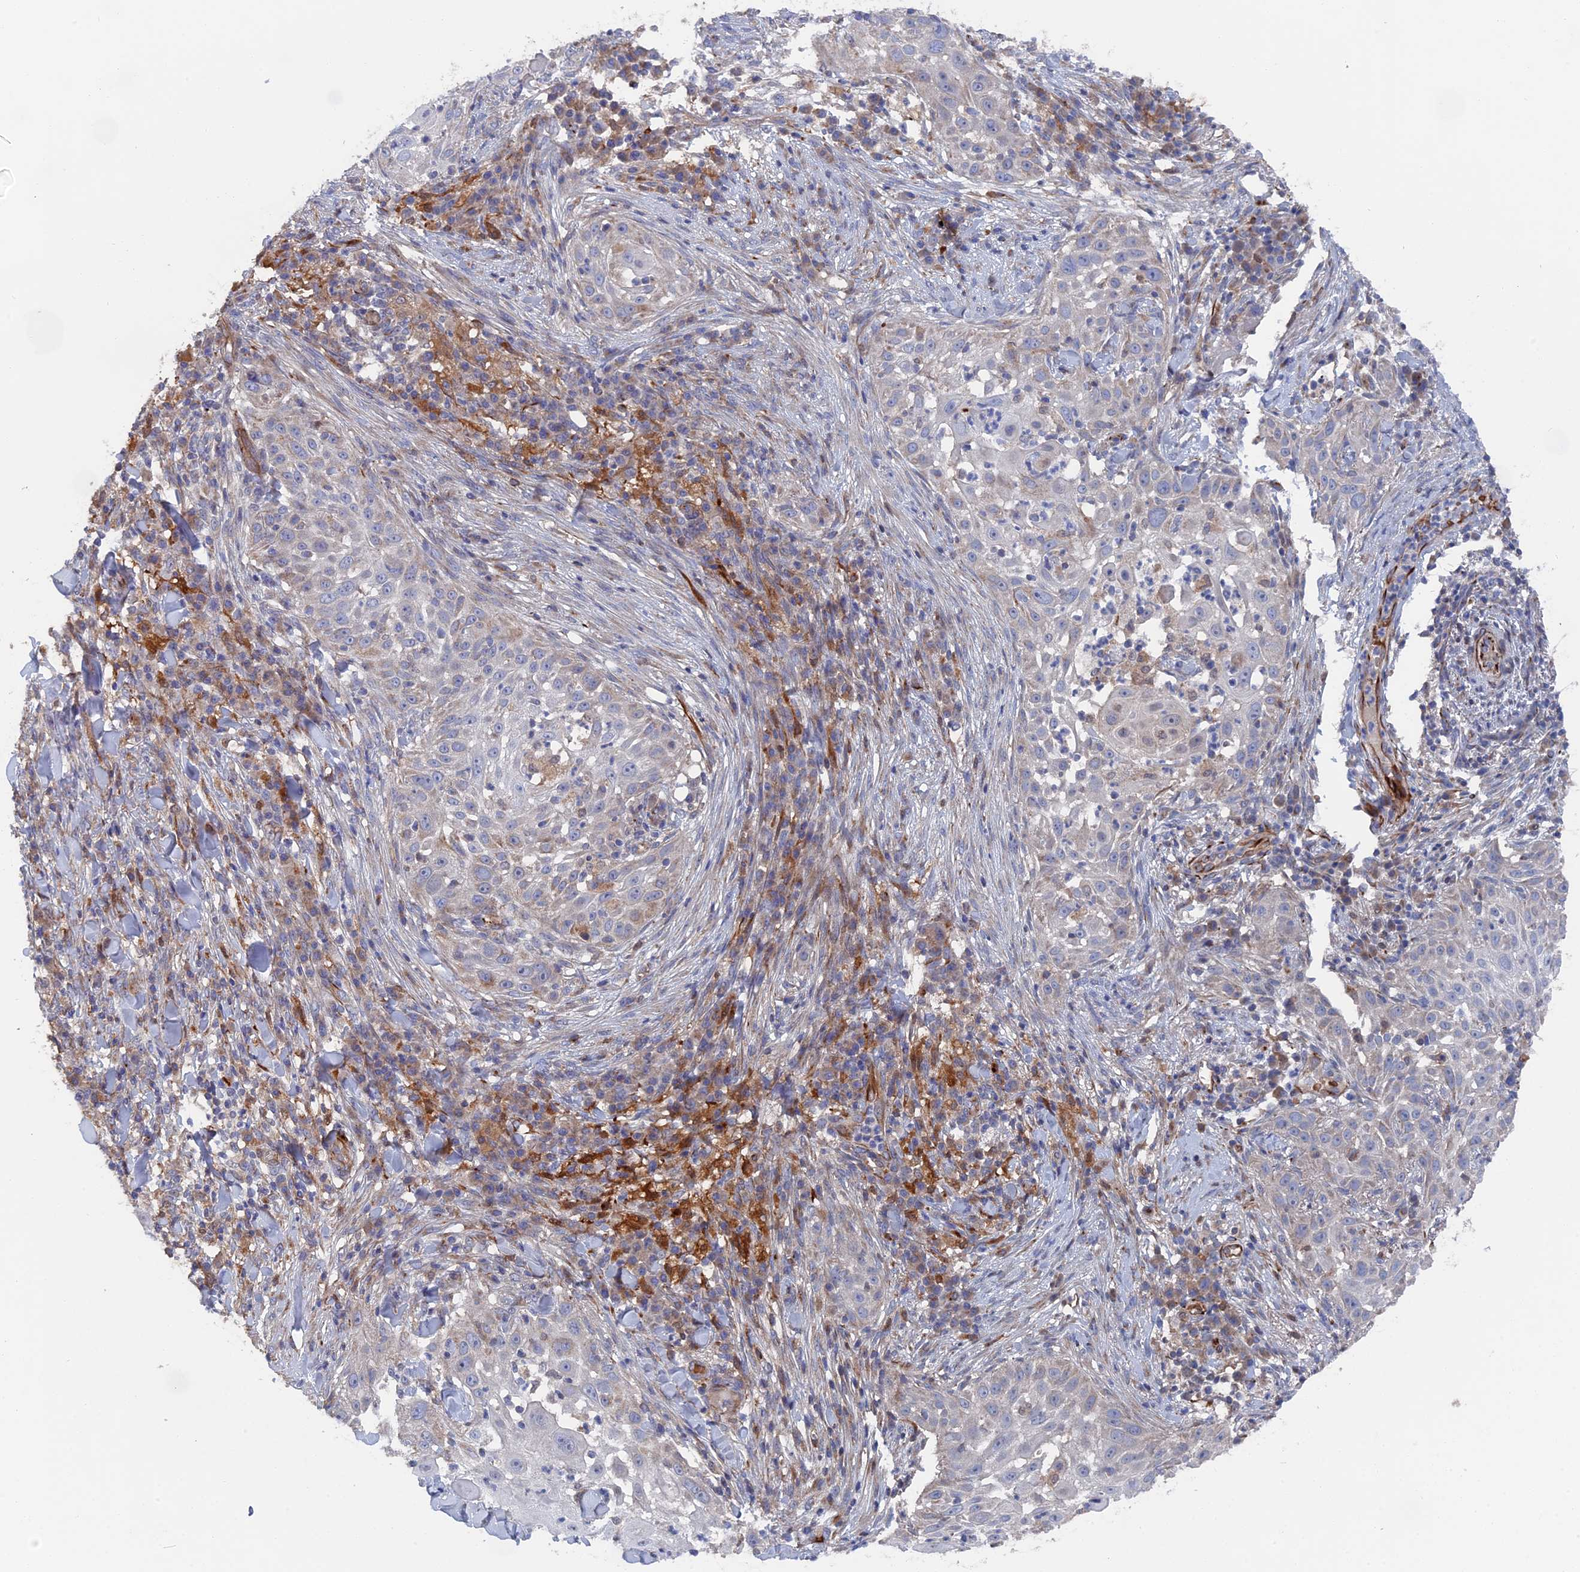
{"staining": {"intensity": "negative", "quantity": "none", "location": "none"}, "tissue": "skin cancer", "cell_type": "Tumor cells", "image_type": "cancer", "snomed": [{"axis": "morphology", "description": "Squamous cell carcinoma, NOS"}, {"axis": "topography", "description": "Skin"}], "caption": "This is an immunohistochemistry (IHC) image of human skin squamous cell carcinoma. There is no positivity in tumor cells.", "gene": "SMG9", "patient": {"sex": "female", "age": 44}}